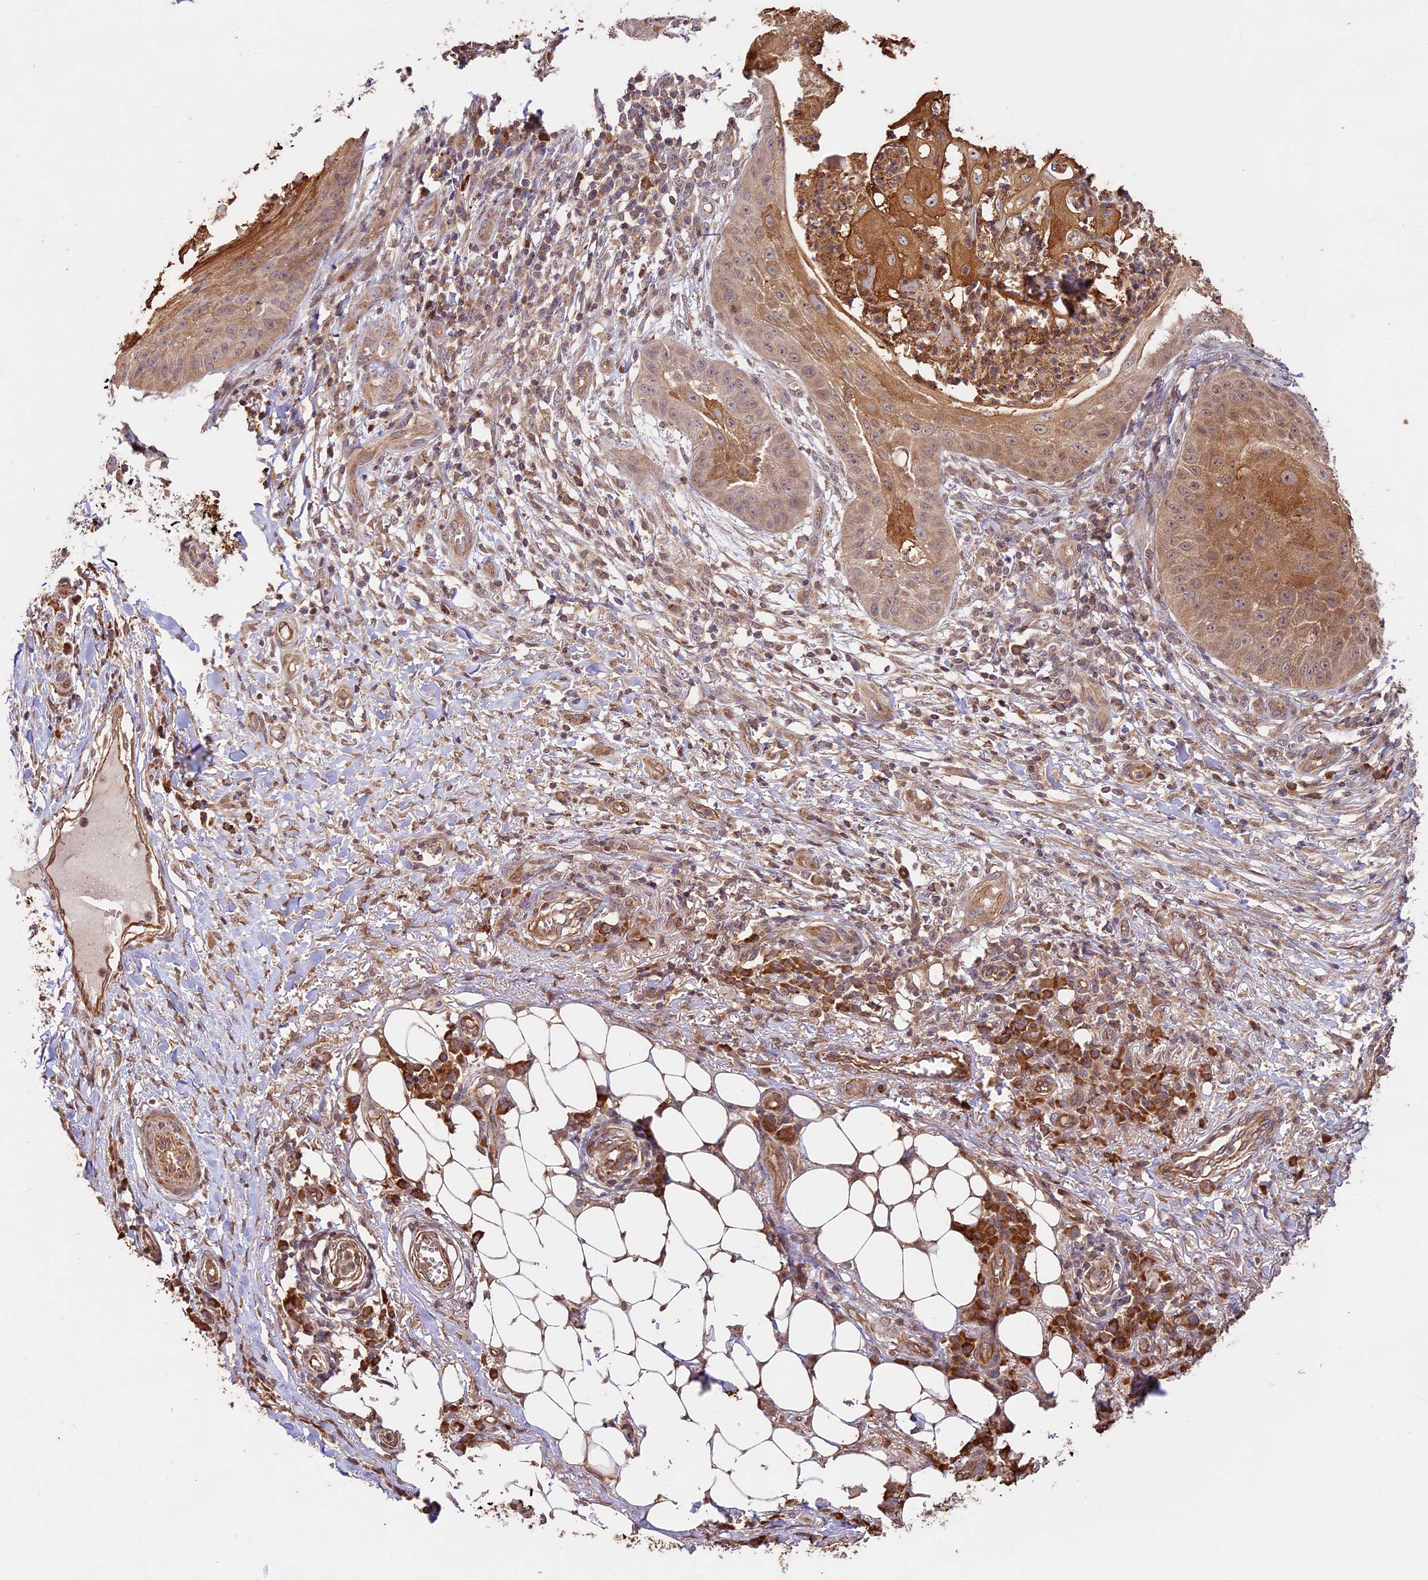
{"staining": {"intensity": "moderate", "quantity": "25%-75%", "location": "cytoplasmic/membranous"}, "tissue": "skin cancer", "cell_type": "Tumor cells", "image_type": "cancer", "snomed": [{"axis": "morphology", "description": "Squamous cell carcinoma, NOS"}, {"axis": "topography", "description": "Skin"}], "caption": "Immunohistochemistry (IHC) micrograph of neoplastic tissue: human skin cancer (squamous cell carcinoma) stained using immunohistochemistry exhibits medium levels of moderate protein expression localized specifically in the cytoplasmic/membranous of tumor cells, appearing as a cytoplasmic/membranous brown color.", "gene": "BCAS4", "patient": {"sex": "male", "age": 70}}